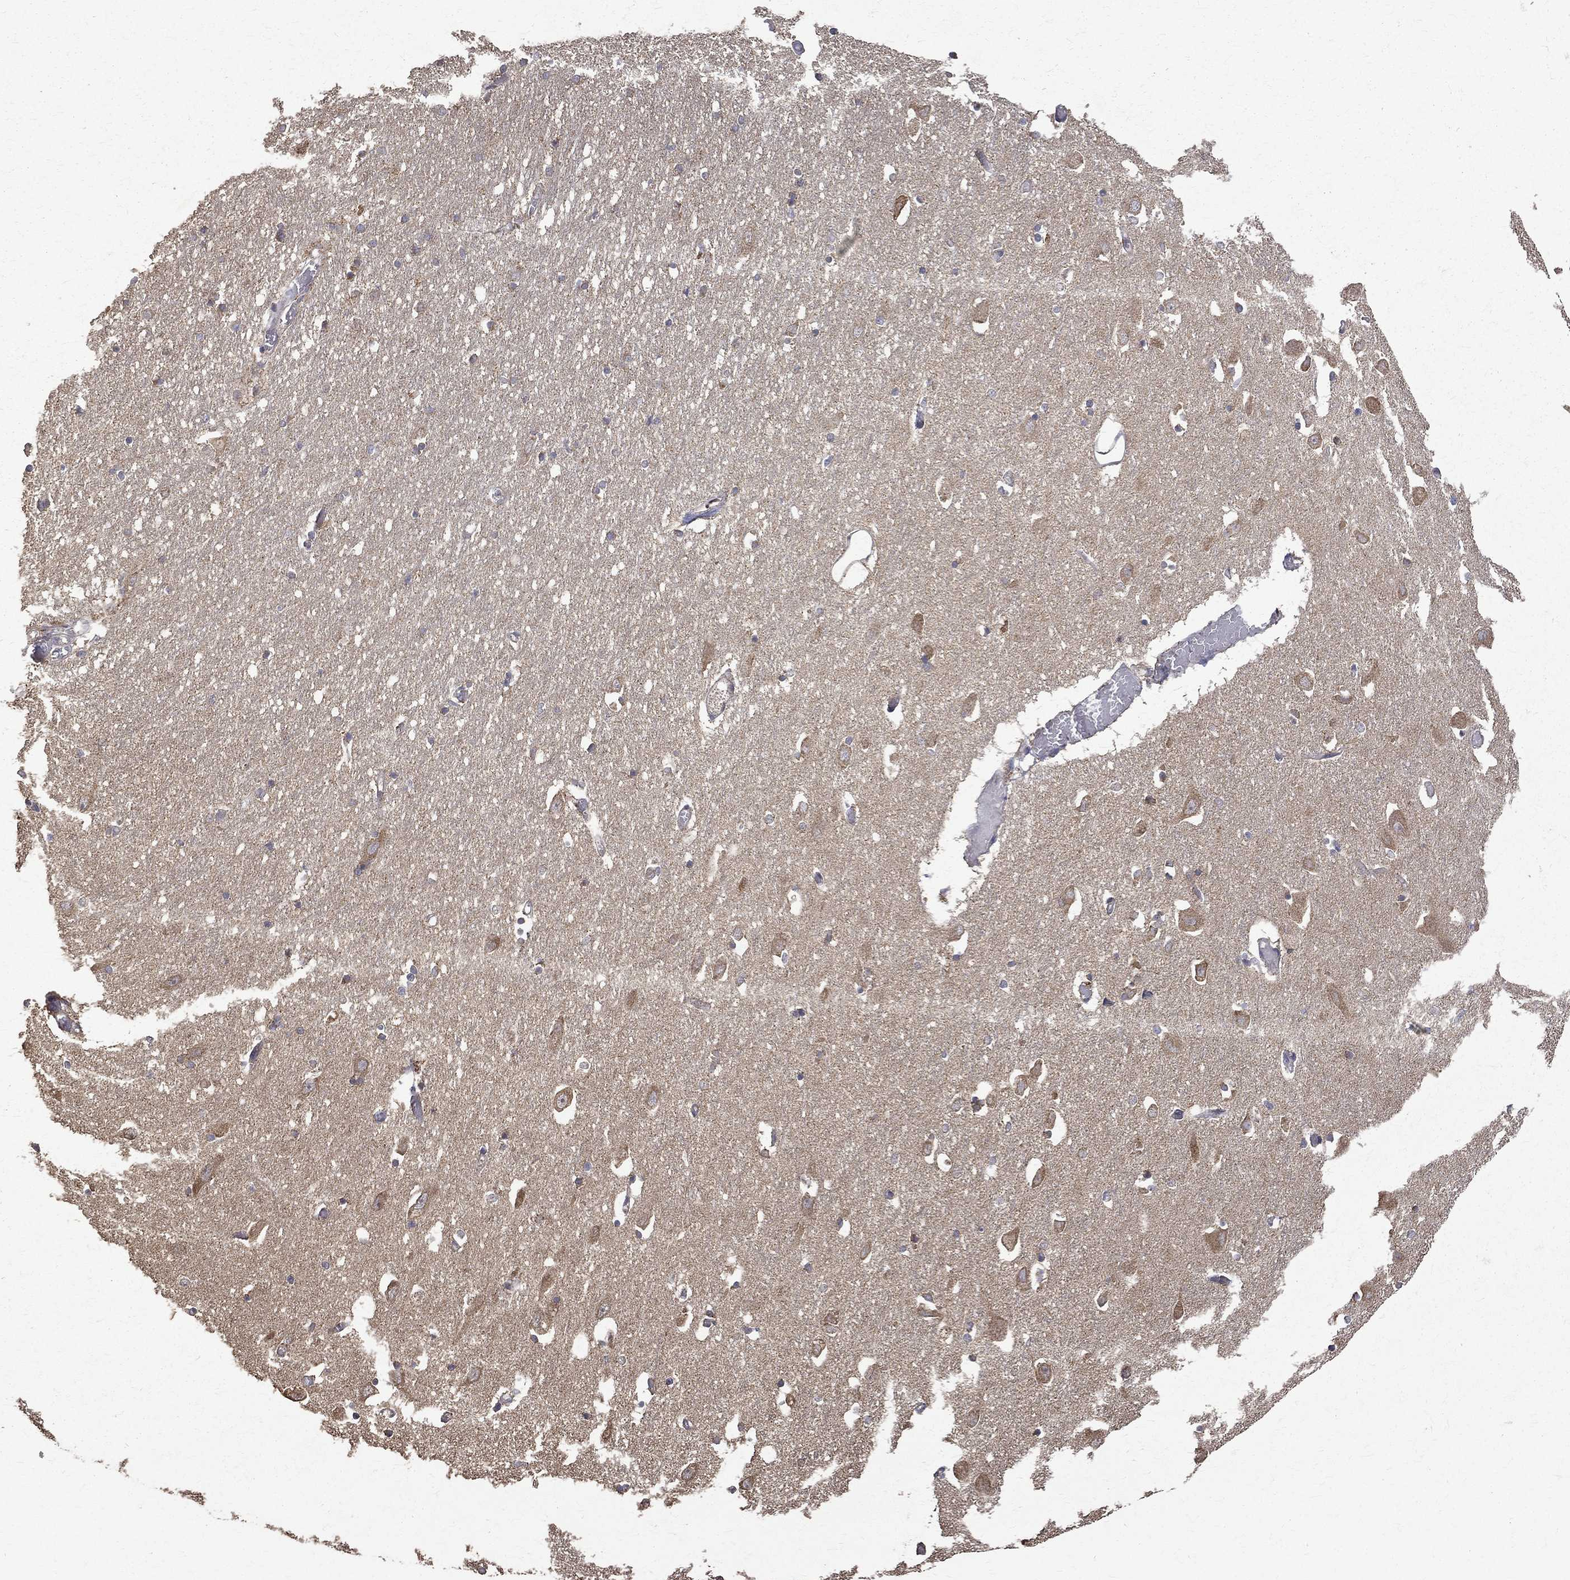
{"staining": {"intensity": "negative", "quantity": "none", "location": "none"}, "tissue": "hippocampus", "cell_type": "Glial cells", "image_type": "normal", "snomed": [{"axis": "morphology", "description": "Normal tissue, NOS"}, {"axis": "topography", "description": "Lateral ventricle wall"}, {"axis": "topography", "description": "Hippocampus"}], "caption": "IHC image of benign hippocampus stained for a protein (brown), which demonstrates no positivity in glial cells. (DAB (3,3'-diaminobenzidine) immunohistochemistry with hematoxylin counter stain).", "gene": "RPGR", "patient": {"sex": "female", "age": 63}}